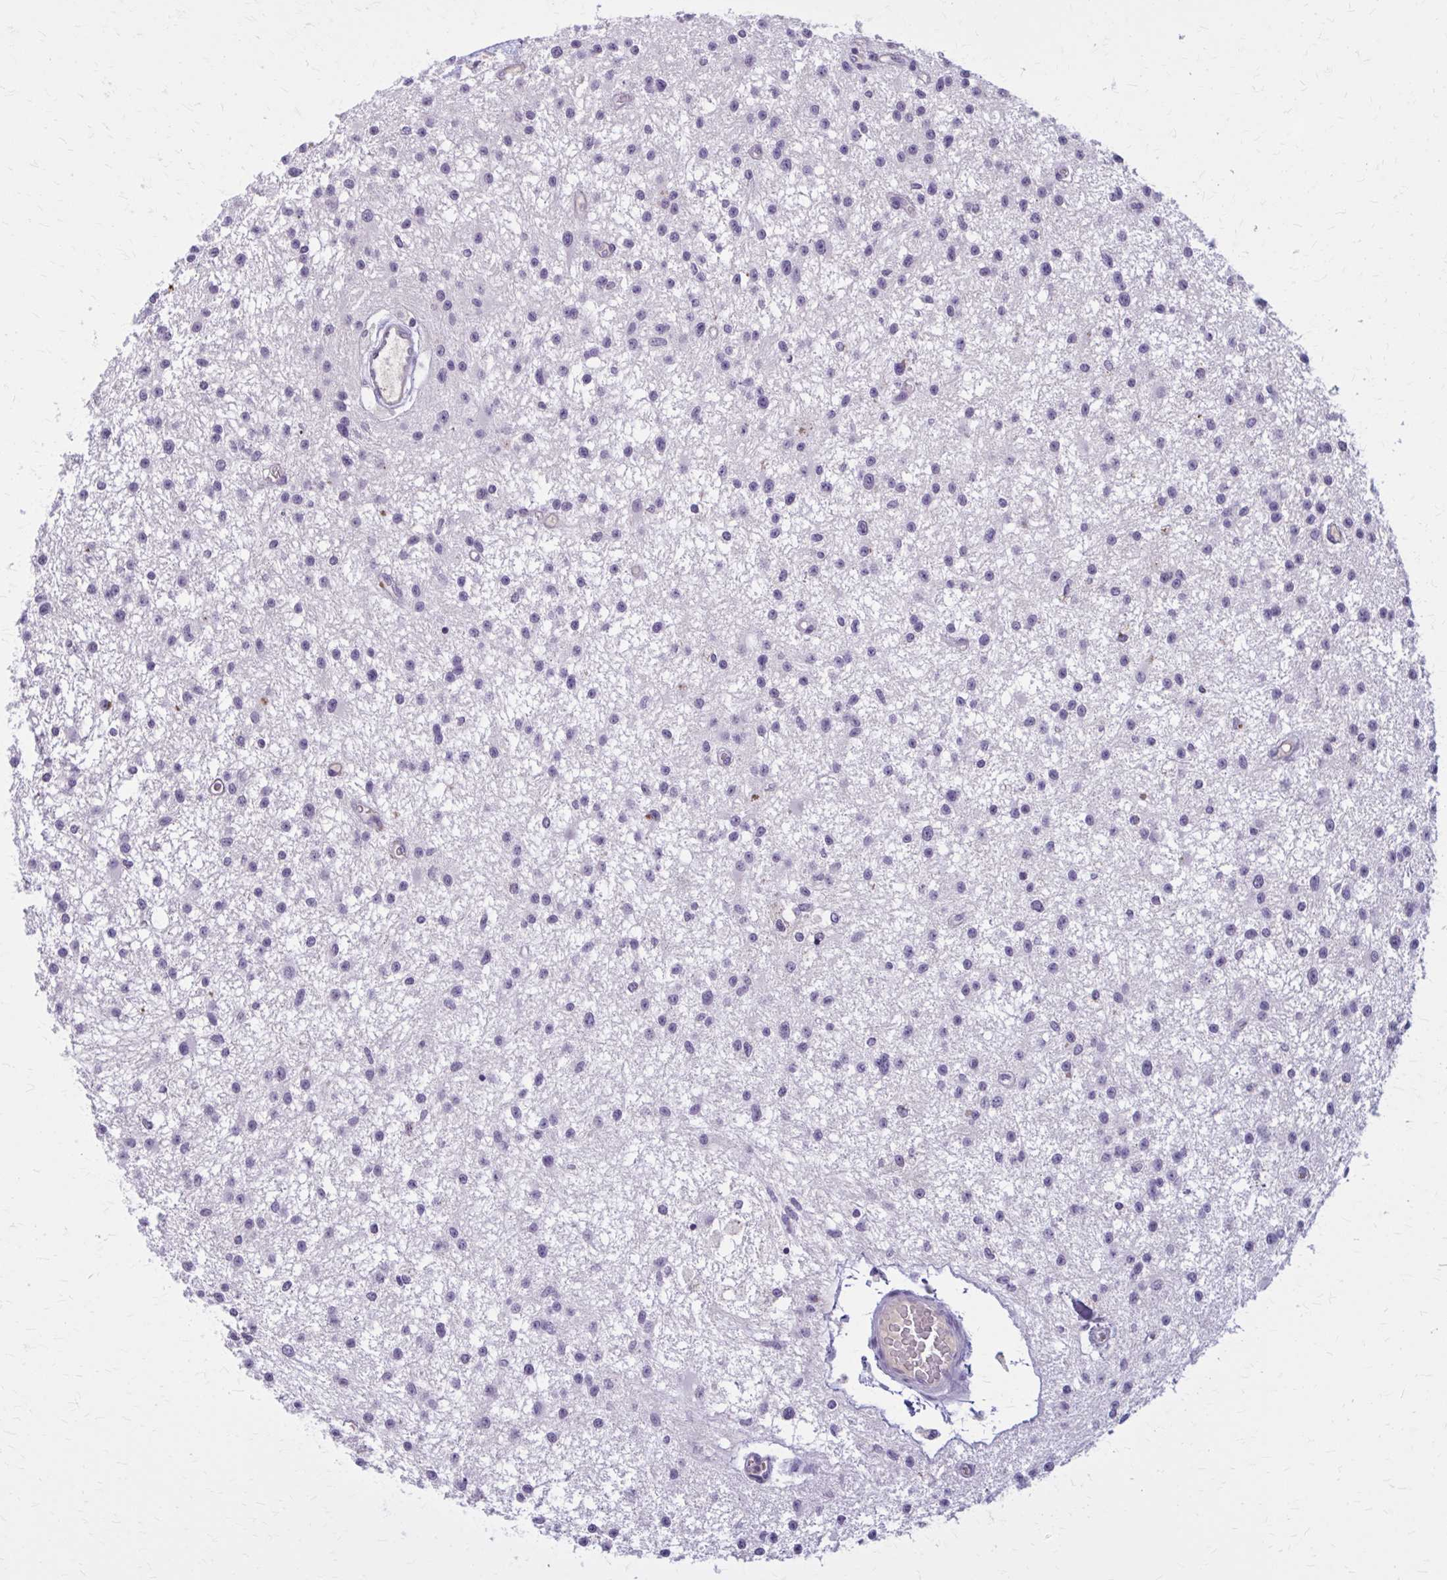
{"staining": {"intensity": "negative", "quantity": "none", "location": "none"}, "tissue": "glioma", "cell_type": "Tumor cells", "image_type": "cancer", "snomed": [{"axis": "morphology", "description": "Glioma, malignant, Low grade"}, {"axis": "topography", "description": "Brain"}], "caption": "There is no significant staining in tumor cells of glioma.", "gene": "OR4A47", "patient": {"sex": "male", "age": 43}}